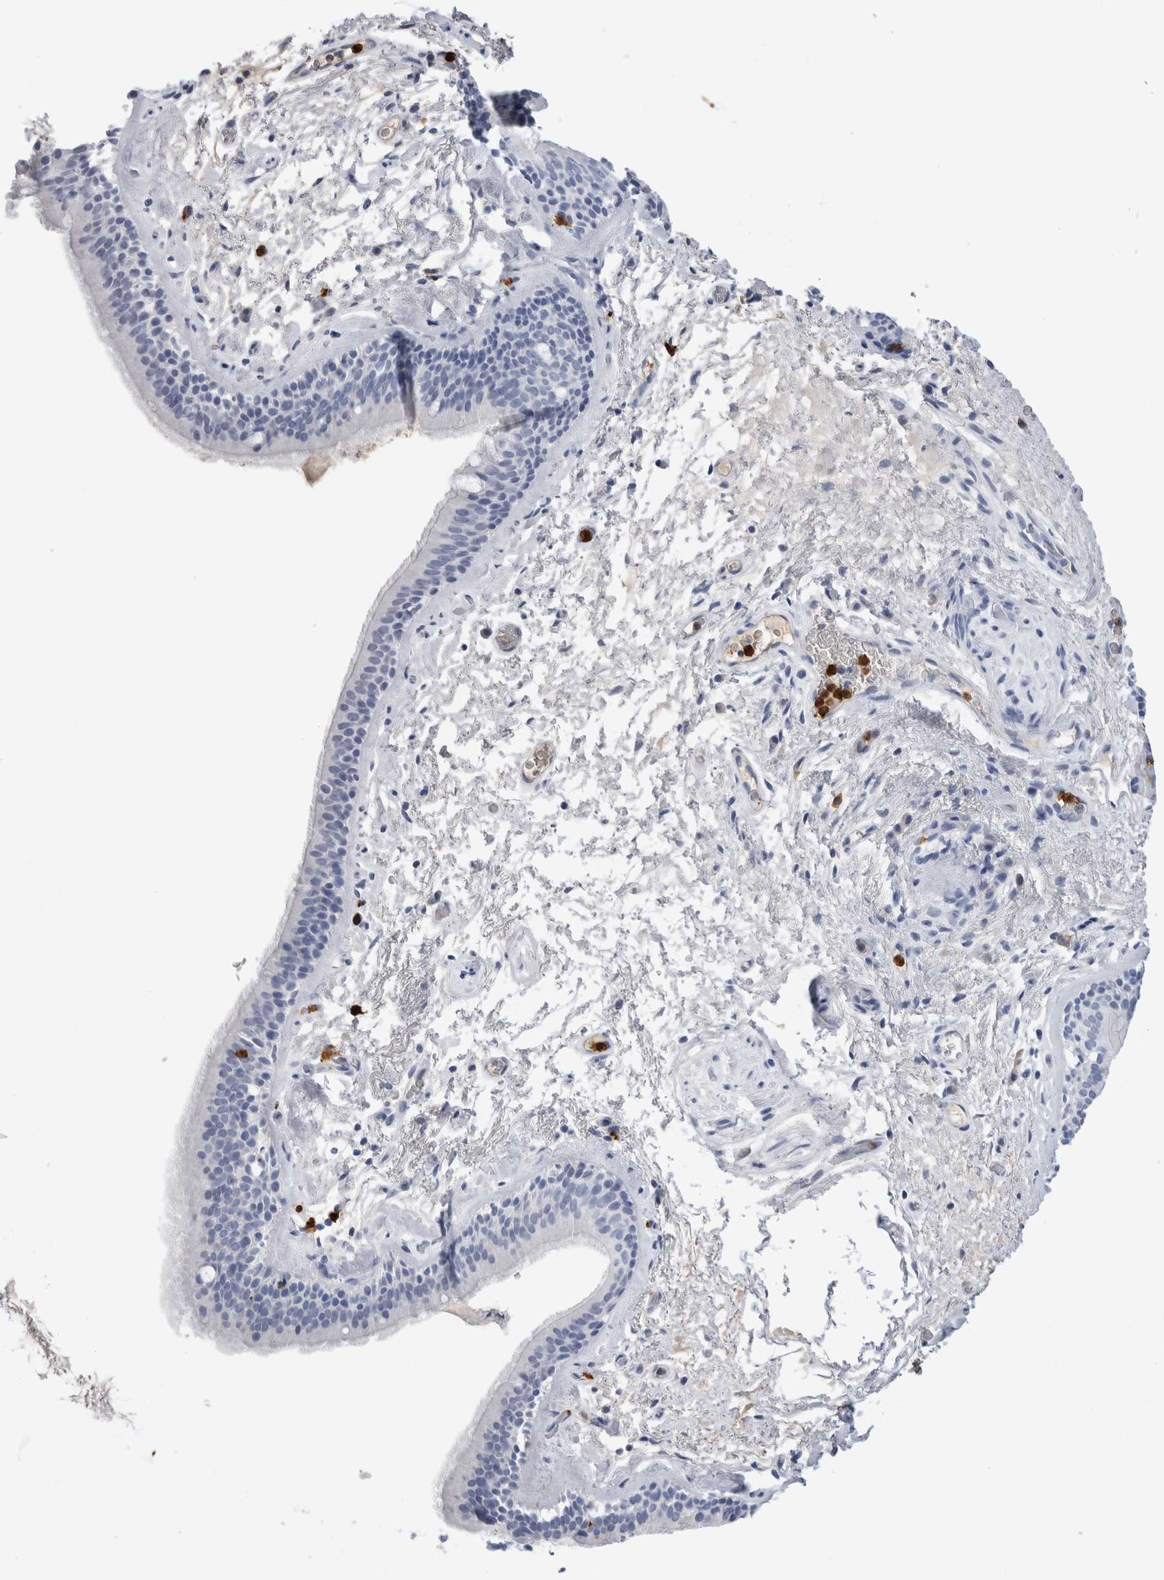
{"staining": {"intensity": "negative", "quantity": "none", "location": "none"}, "tissue": "bronchus", "cell_type": "Respiratory epithelial cells", "image_type": "normal", "snomed": [{"axis": "morphology", "description": "Normal tissue, NOS"}, {"axis": "topography", "description": "Cartilage tissue"}], "caption": "High magnification brightfield microscopy of benign bronchus stained with DAB (brown) and counterstained with hematoxylin (blue): respiratory epithelial cells show no significant staining. The staining was performed using DAB to visualize the protein expression in brown, while the nuclei were stained in blue with hematoxylin (Magnification: 20x).", "gene": "S100A12", "patient": {"sex": "female", "age": 63}}